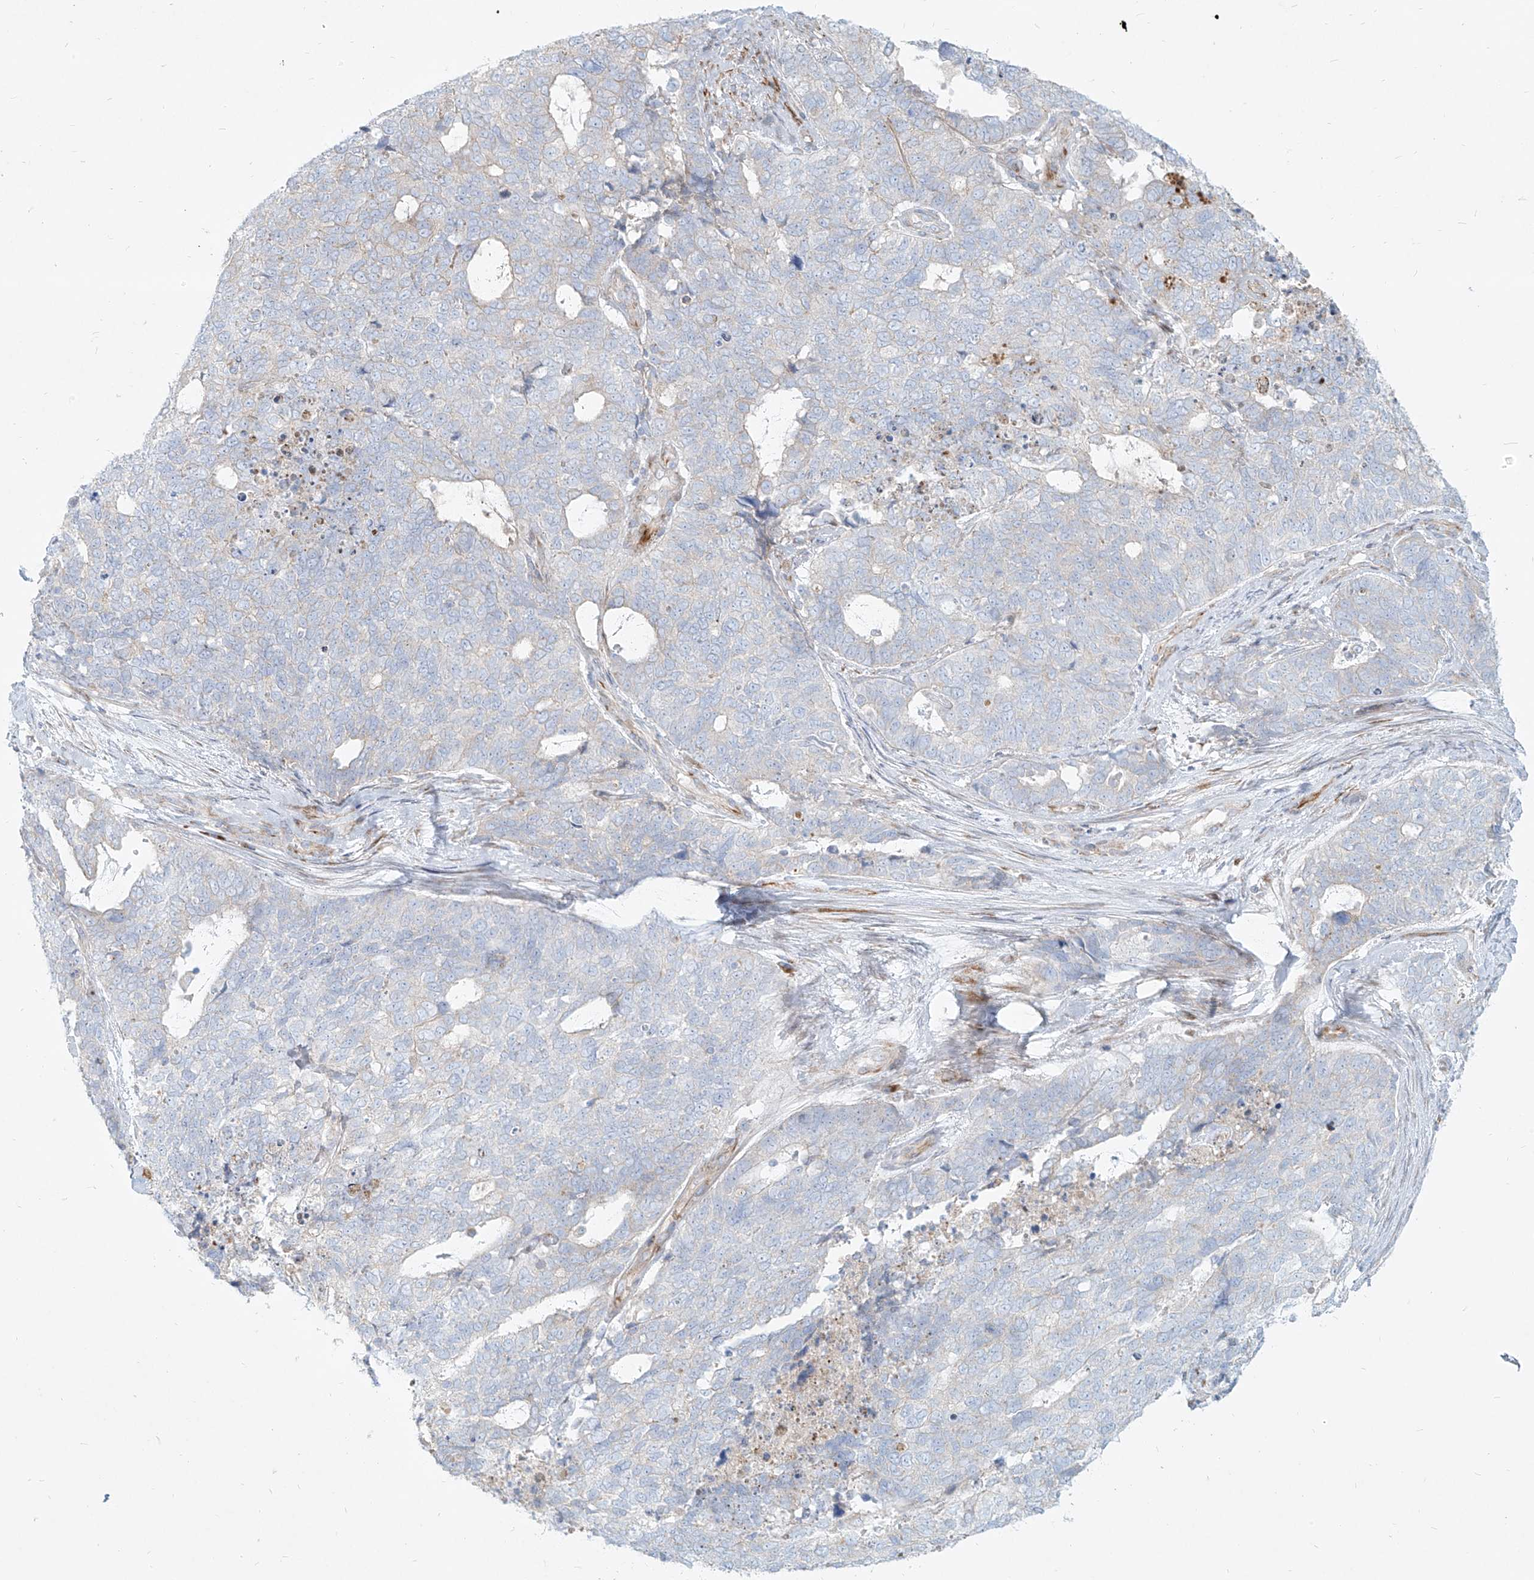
{"staining": {"intensity": "negative", "quantity": "none", "location": "none"}, "tissue": "cervical cancer", "cell_type": "Tumor cells", "image_type": "cancer", "snomed": [{"axis": "morphology", "description": "Squamous cell carcinoma, NOS"}, {"axis": "topography", "description": "Cervix"}], "caption": "An immunohistochemistry micrograph of squamous cell carcinoma (cervical) is shown. There is no staining in tumor cells of squamous cell carcinoma (cervical).", "gene": "MTX2", "patient": {"sex": "female", "age": 63}}